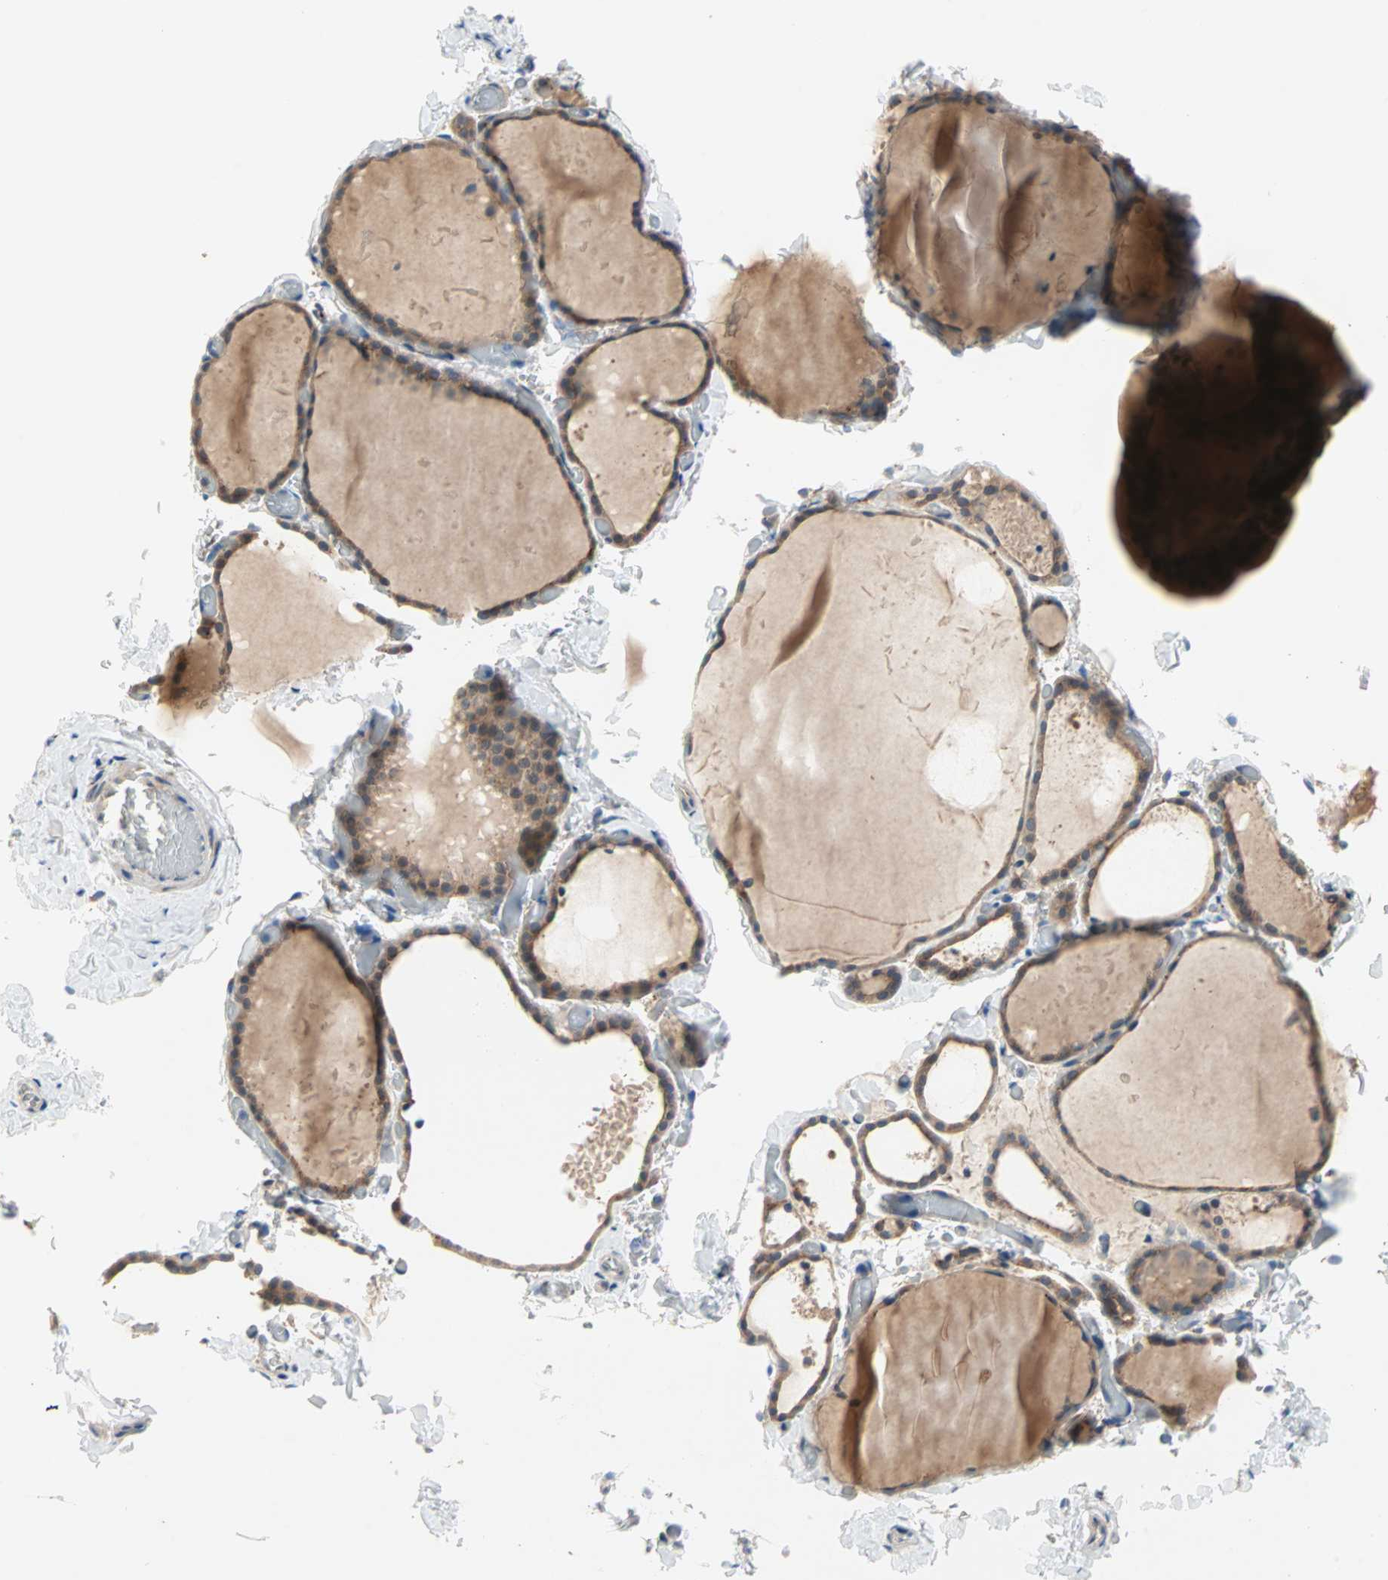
{"staining": {"intensity": "weak", "quantity": ">75%", "location": "cytoplasmic/membranous"}, "tissue": "thyroid gland", "cell_type": "Glandular cells", "image_type": "normal", "snomed": [{"axis": "morphology", "description": "Normal tissue, NOS"}, {"axis": "topography", "description": "Thyroid gland"}], "caption": "A high-resolution micrograph shows IHC staining of benign thyroid gland, which reveals weak cytoplasmic/membranous staining in approximately >75% of glandular cells. The protein of interest is shown in brown color, while the nuclei are stained blue.", "gene": "PDE8A", "patient": {"sex": "female", "age": 22}}